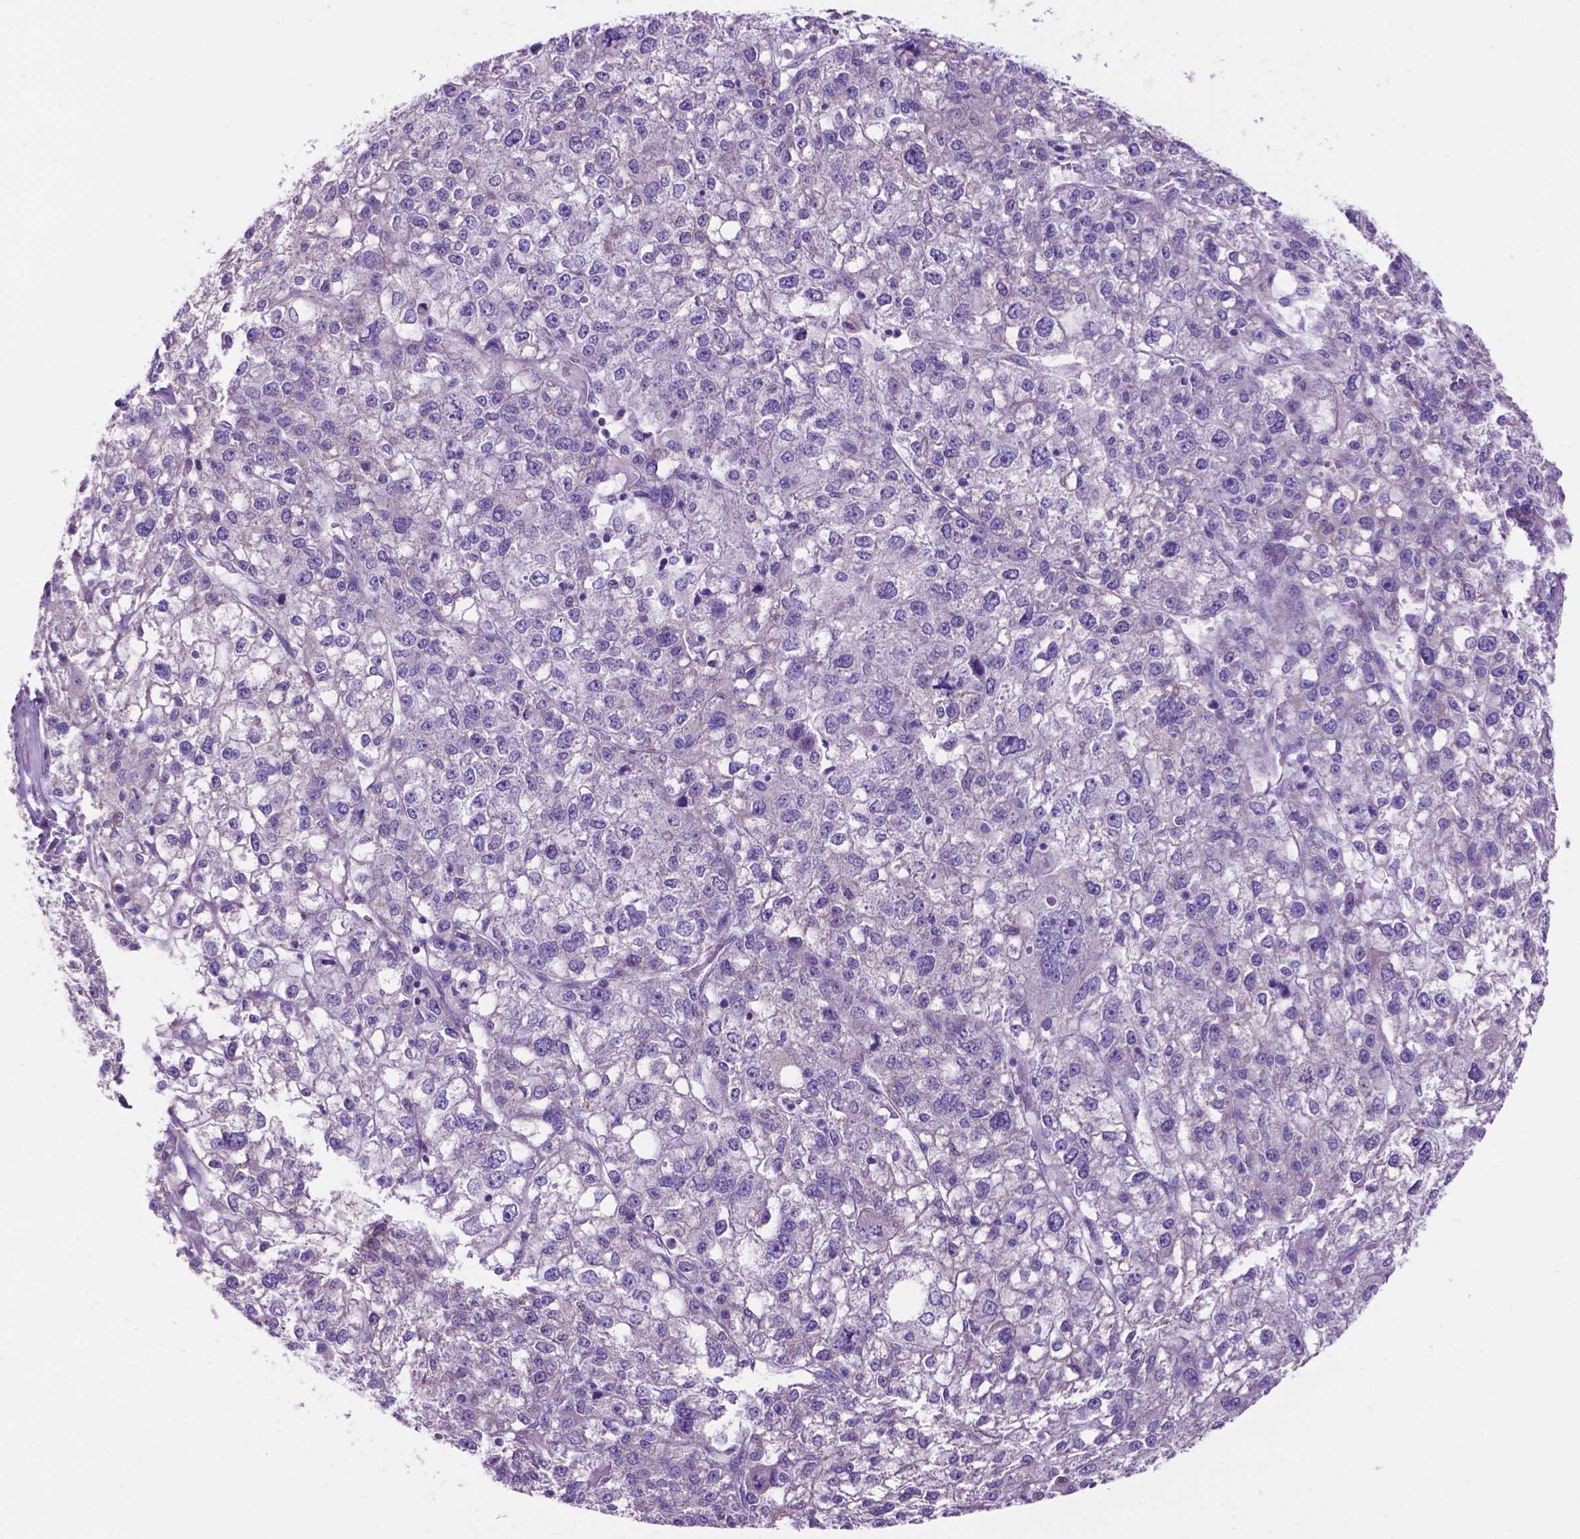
{"staining": {"intensity": "negative", "quantity": "none", "location": "none"}, "tissue": "liver cancer", "cell_type": "Tumor cells", "image_type": "cancer", "snomed": [{"axis": "morphology", "description": "Carcinoma, Hepatocellular, NOS"}, {"axis": "topography", "description": "Liver"}], "caption": "Immunohistochemistry (IHC) photomicrograph of human liver cancer (hepatocellular carcinoma) stained for a protein (brown), which displays no staining in tumor cells.", "gene": "TMEM121B", "patient": {"sex": "male", "age": 56}}